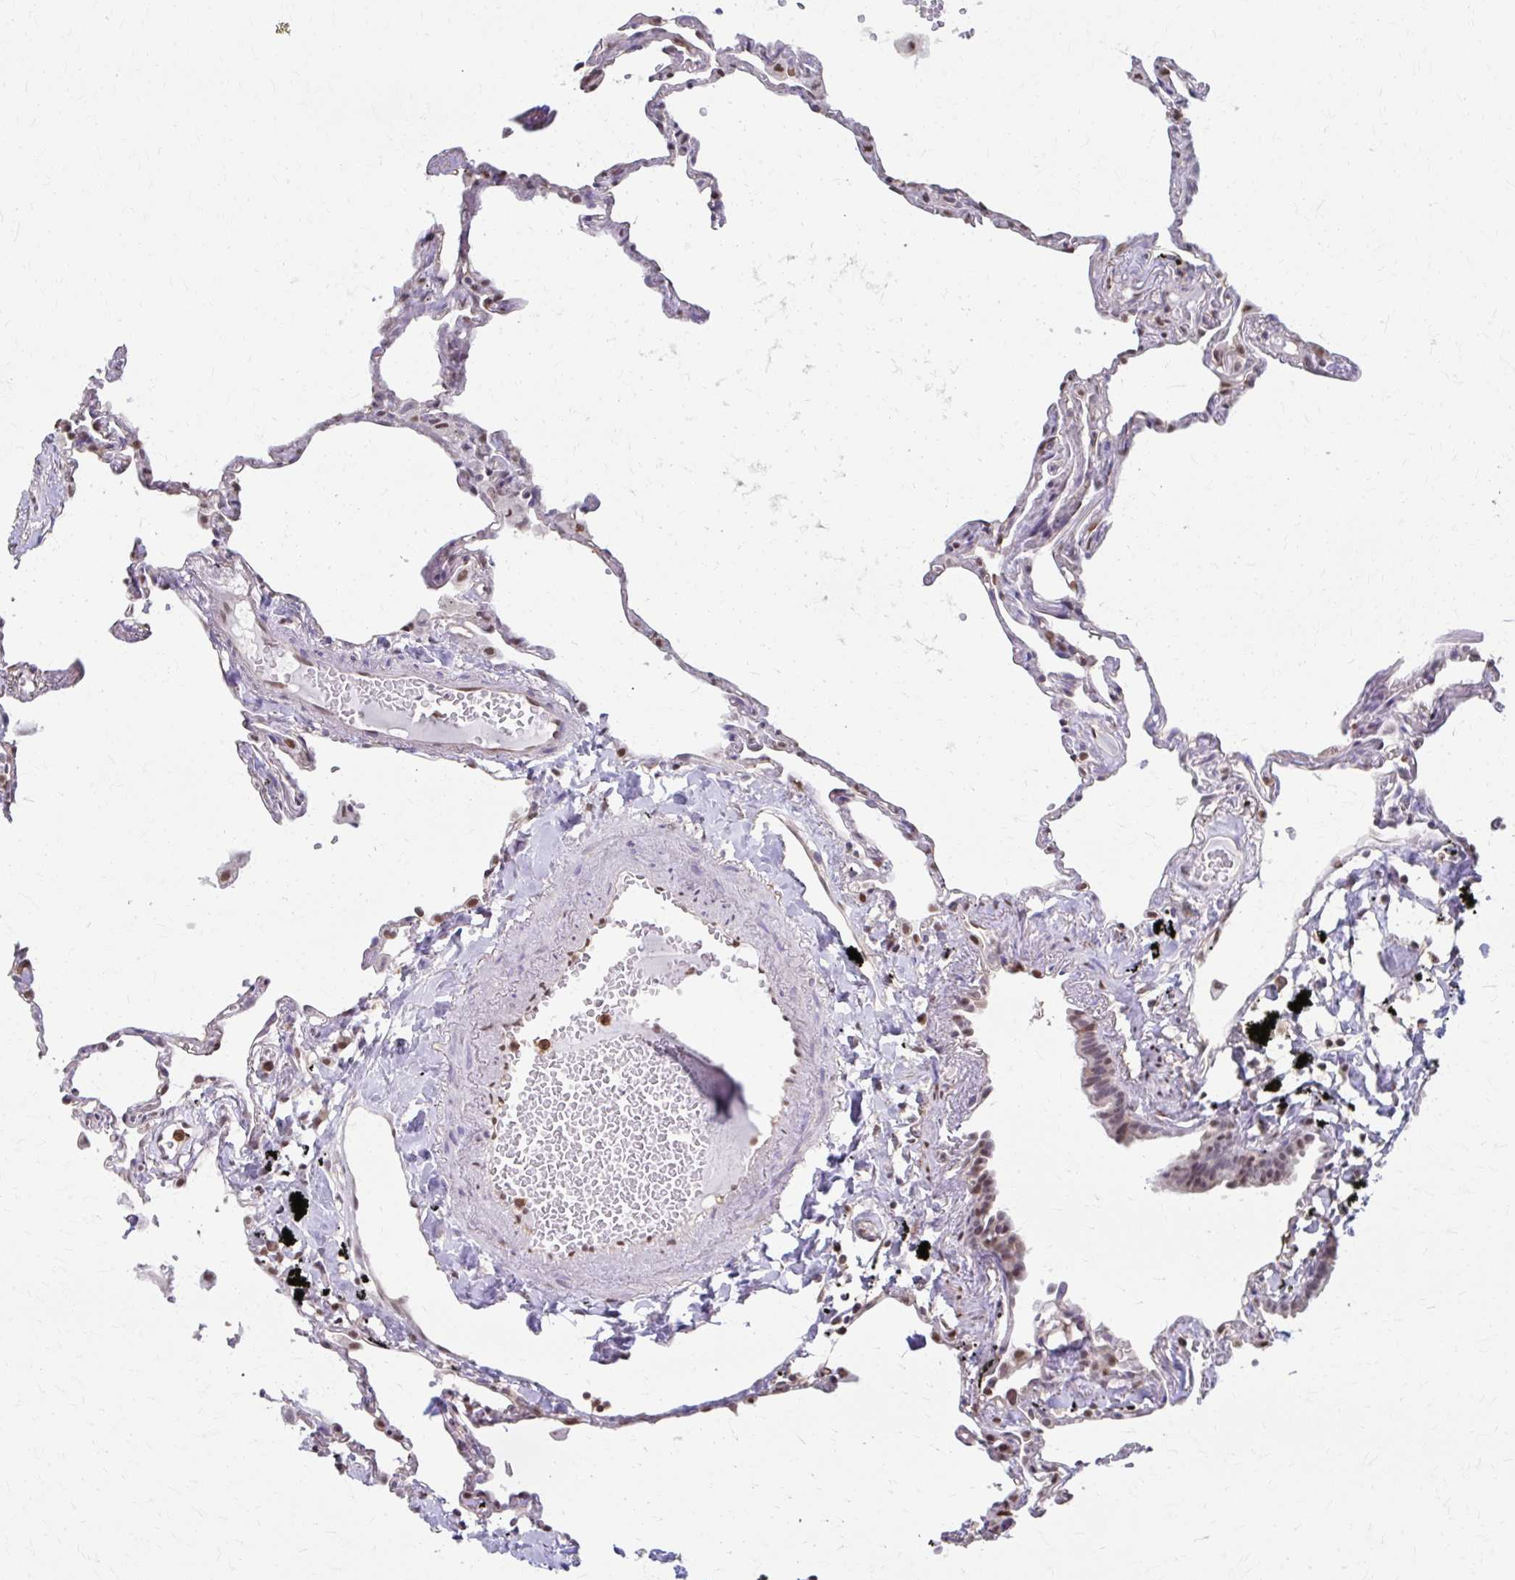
{"staining": {"intensity": "moderate", "quantity": "<25%", "location": "nuclear"}, "tissue": "lung", "cell_type": "Alveolar cells", "image_type": "normal", "snomed": [{"axis": "morphology", "description": "Normal tissue, NOS"}, {"axis": "topography", "description": "Lung"}], "caption": "This histopathology image demonstrates unremarkable lung stained with immunohistochemistry (IHC) to label a protein in brown. The nuclear of alveolar cells show moderate positivity for the protein. Nuclei are counter-stained blue.", "gene": "ING4", "patient": {"sex": "female", "age": 67}}